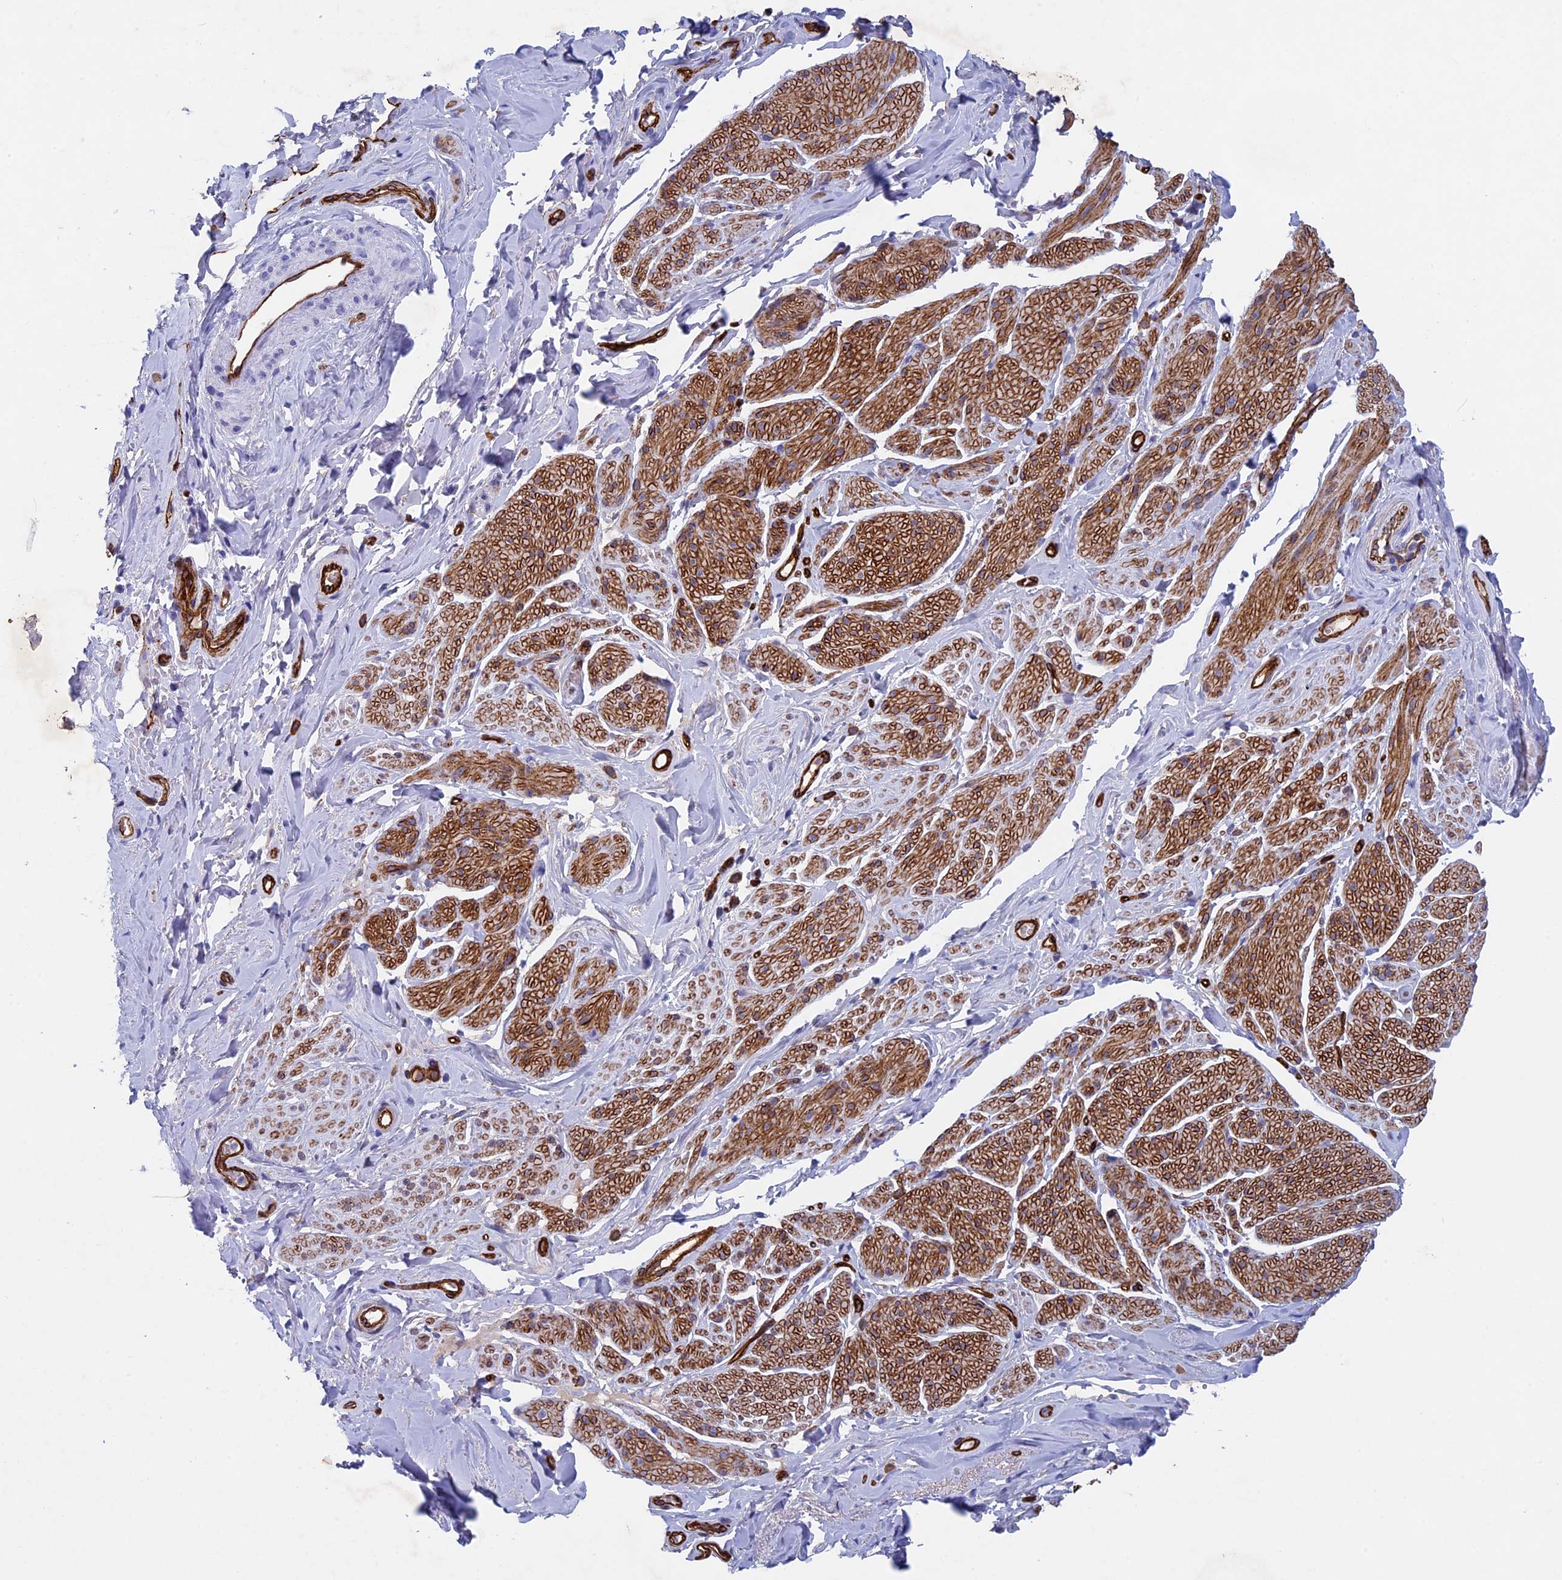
{"staining": {"intensity": "moderate", "quantity": "<25%", "location": "cytoplasmic/membranous"}, "tissue": "smooth muscle", "cell_type": "Smooth muscle cells", "image_type": "normal", "snomed": [{"axis": "morphology", "description": "Normal tissue, NOS"}, {"axis": "topography", "description": "Smooth muscle"}, {"axis": "topography", "description": "Peripheral nerve tissue"}], "caption": "Moderate cytoplasmic/membranous expression for a protein is identified in approximately <25% of smooth muscle cells of unremarkable smooth muscle using immunohistochemistry (IHC).", "gene": "INSYN1", "patient": {"sex": "male", "age": 69}}